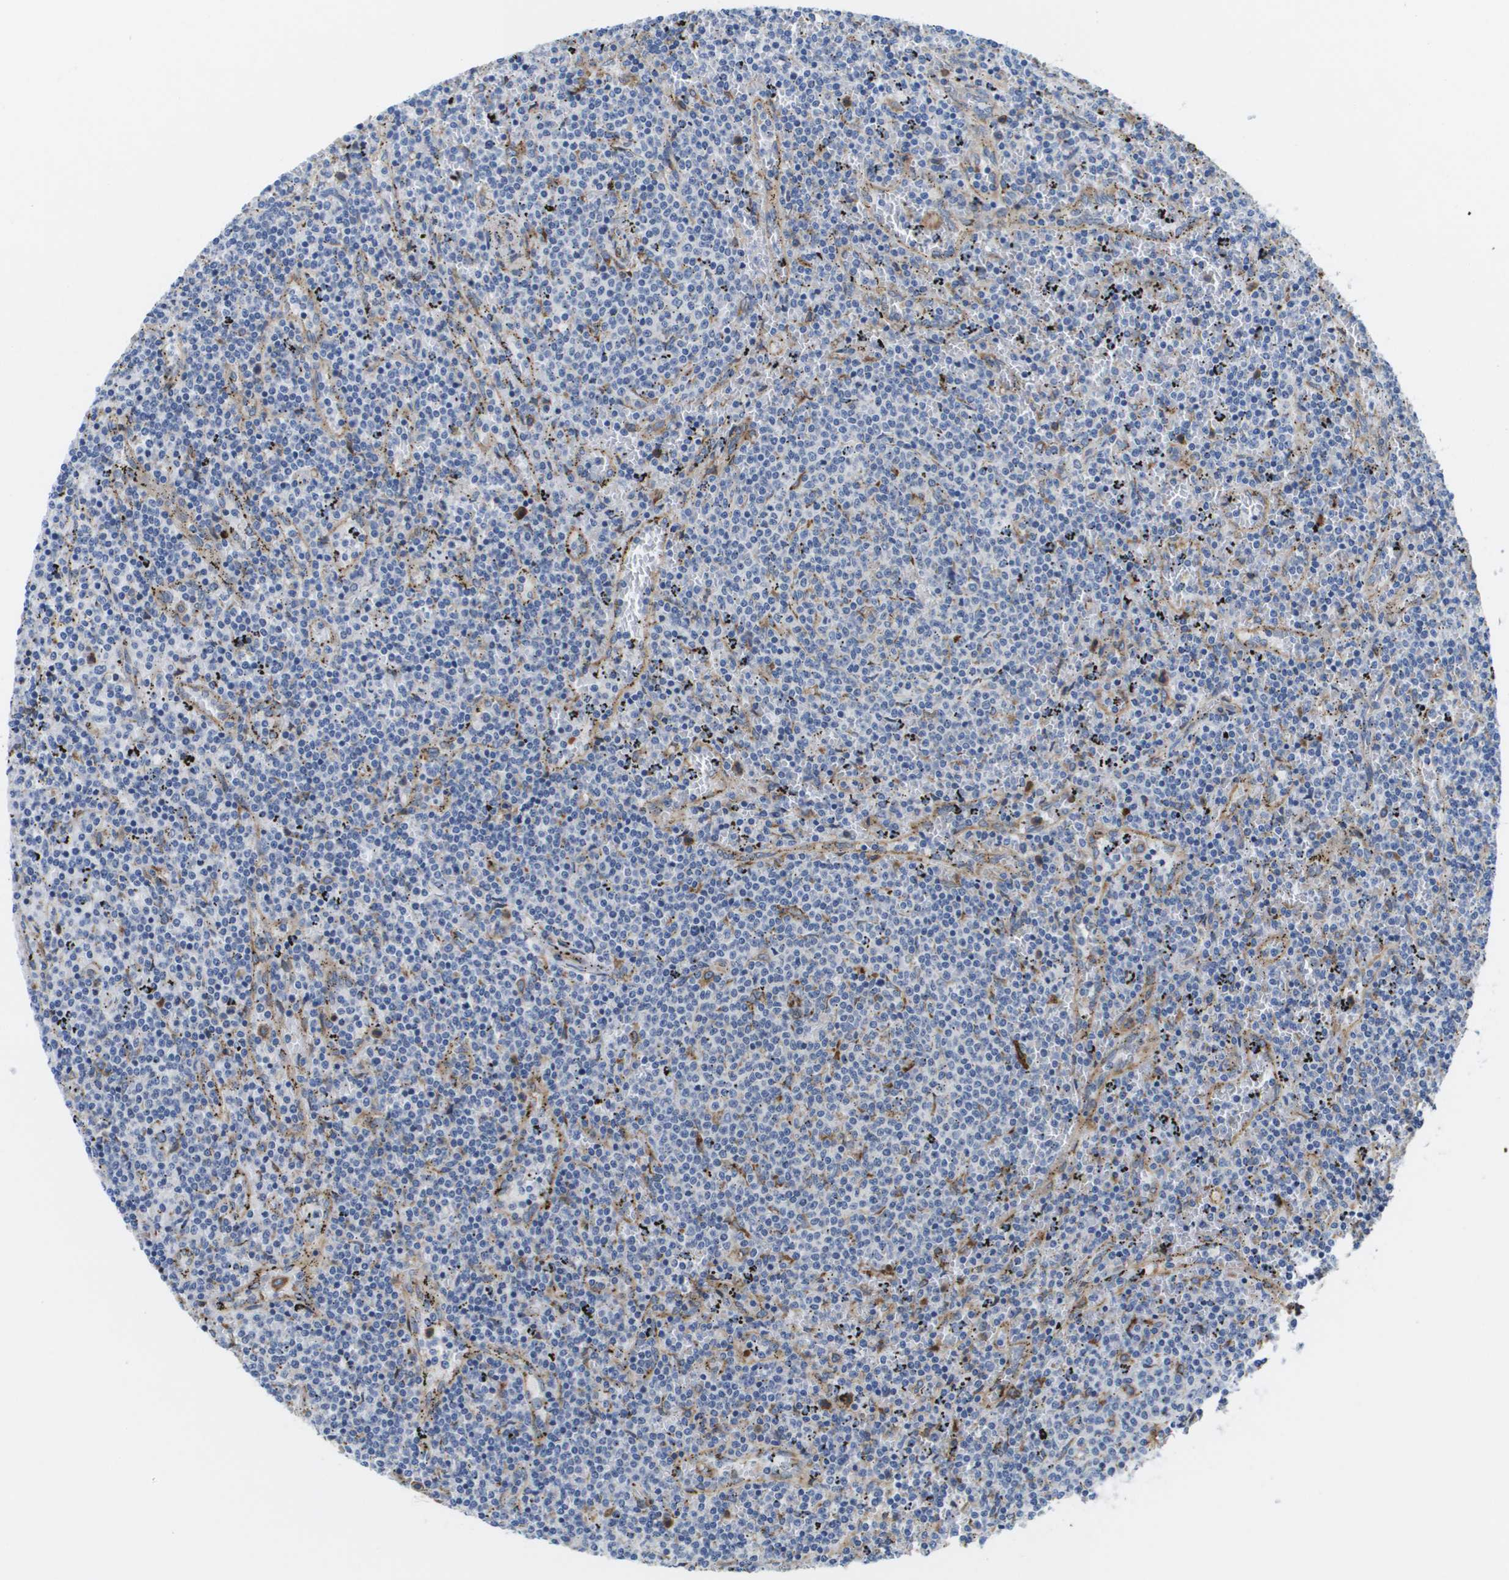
{"staining": {"intensity": "negative", "quantity": "none", "location": "none"}, "tissue": "lymphoma", "cell_type": "Tumor cells", "image_type": "cancer", "snomed": [{"axis": "morphology", "description": "Malignant lymphoma, non-Hodgkin's type, Low grade"}, {"axis": "topography", "description": "Spleen"}], "caption": "Tumor cells are negative for brown protein staining in lymphoma. (Immunohistochemistry (ihc), brightfield microscopy, high magnification).", "gene": "ST3GAL2", "patient": {"sex": "female", "age": 50}}